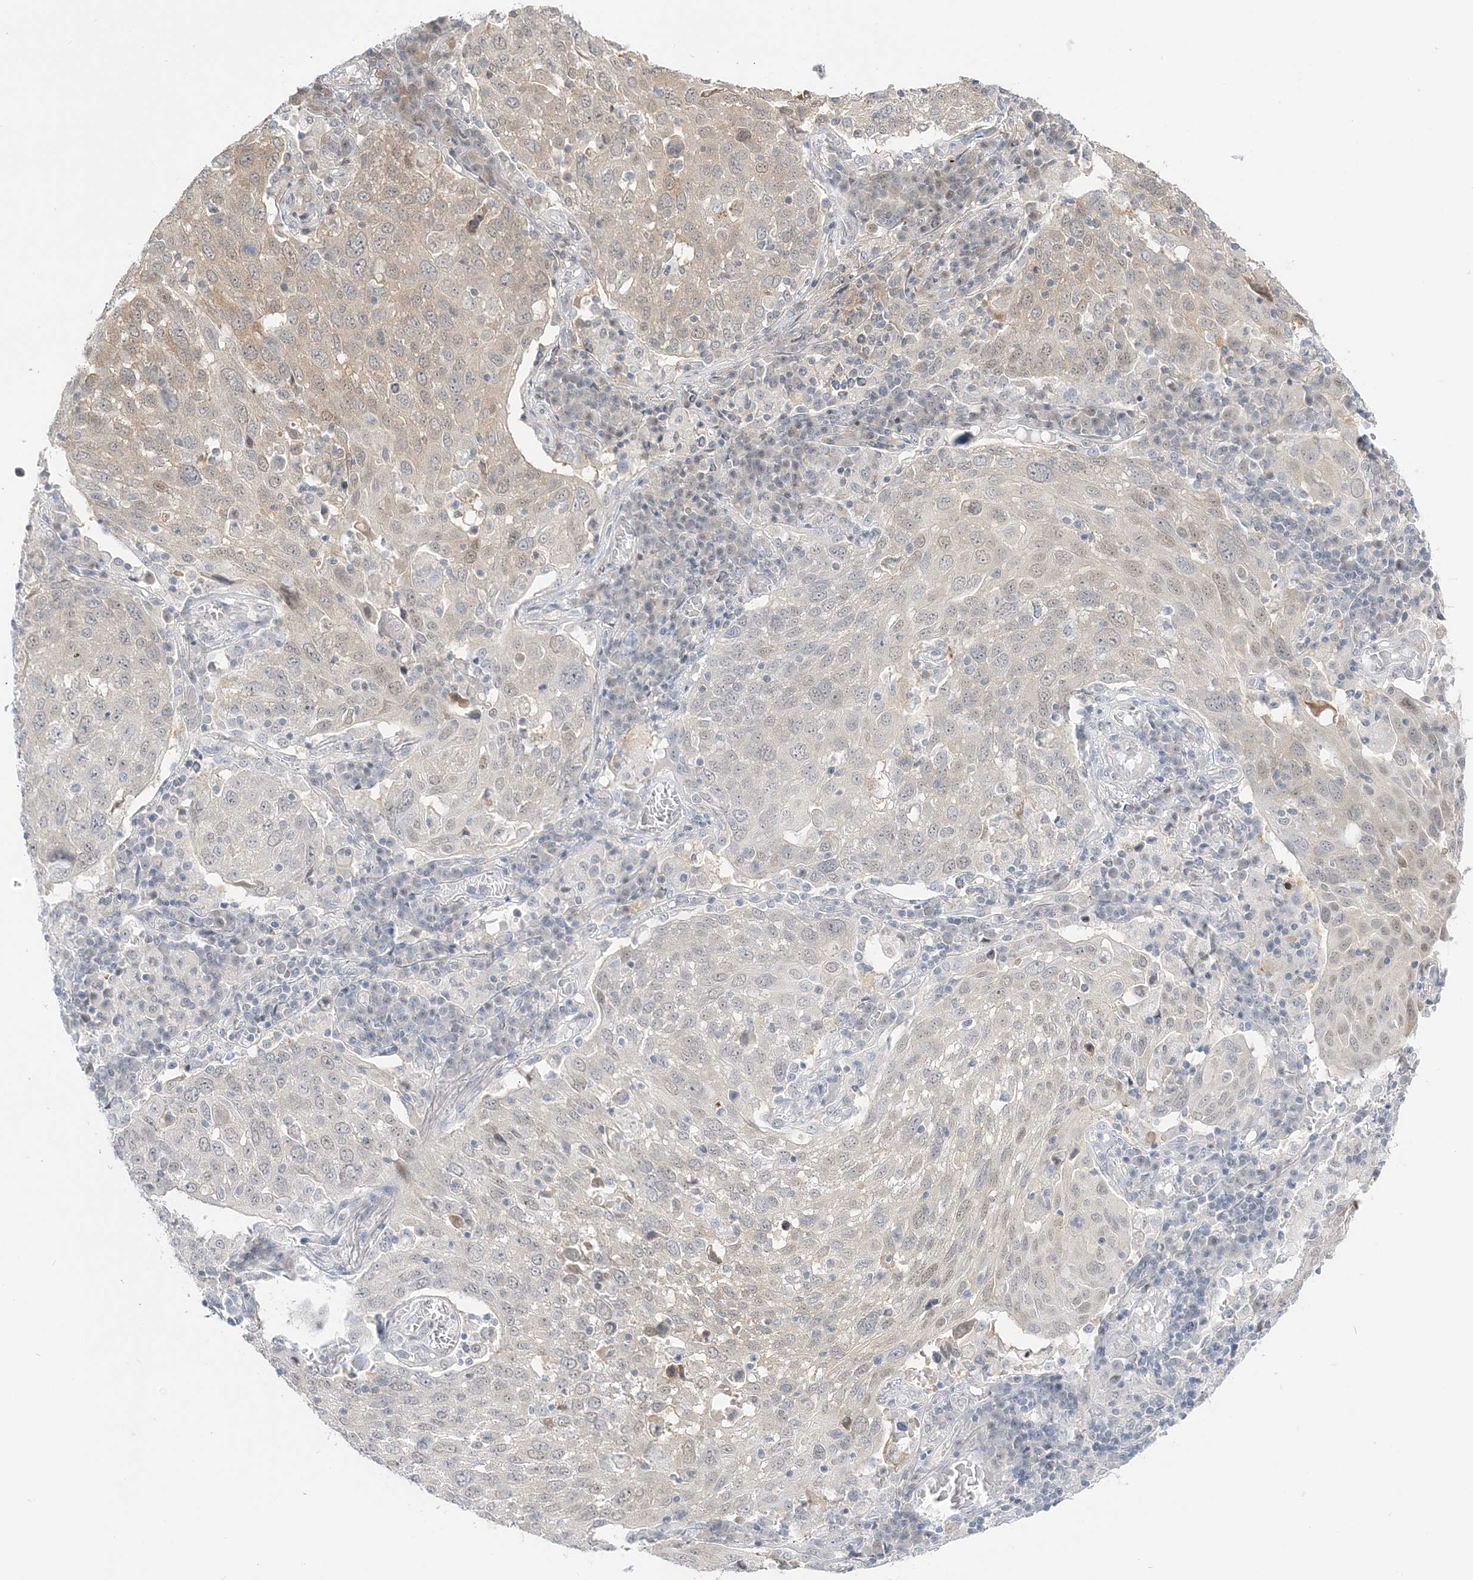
{"staining": {"intensity": "weak", "quantity": "<25%", "location": "cytoplasmic/membranous,nuclear"}, "tissue": "lung cancer", "cell_type": "Tumor cells", "image_type": "cancer", "snomed": [{"axis": "morphology", "description": "Squamous cell carcinoma, NOS"}, {"axis": "topography", "description": "Lung"}], "caption": "Immunohistochemical staining of lung squamous cell carcinoma shows no significant staining in tumor cells.", "gene": "THADA", "patient": {"sex": "male", "age": 65}}